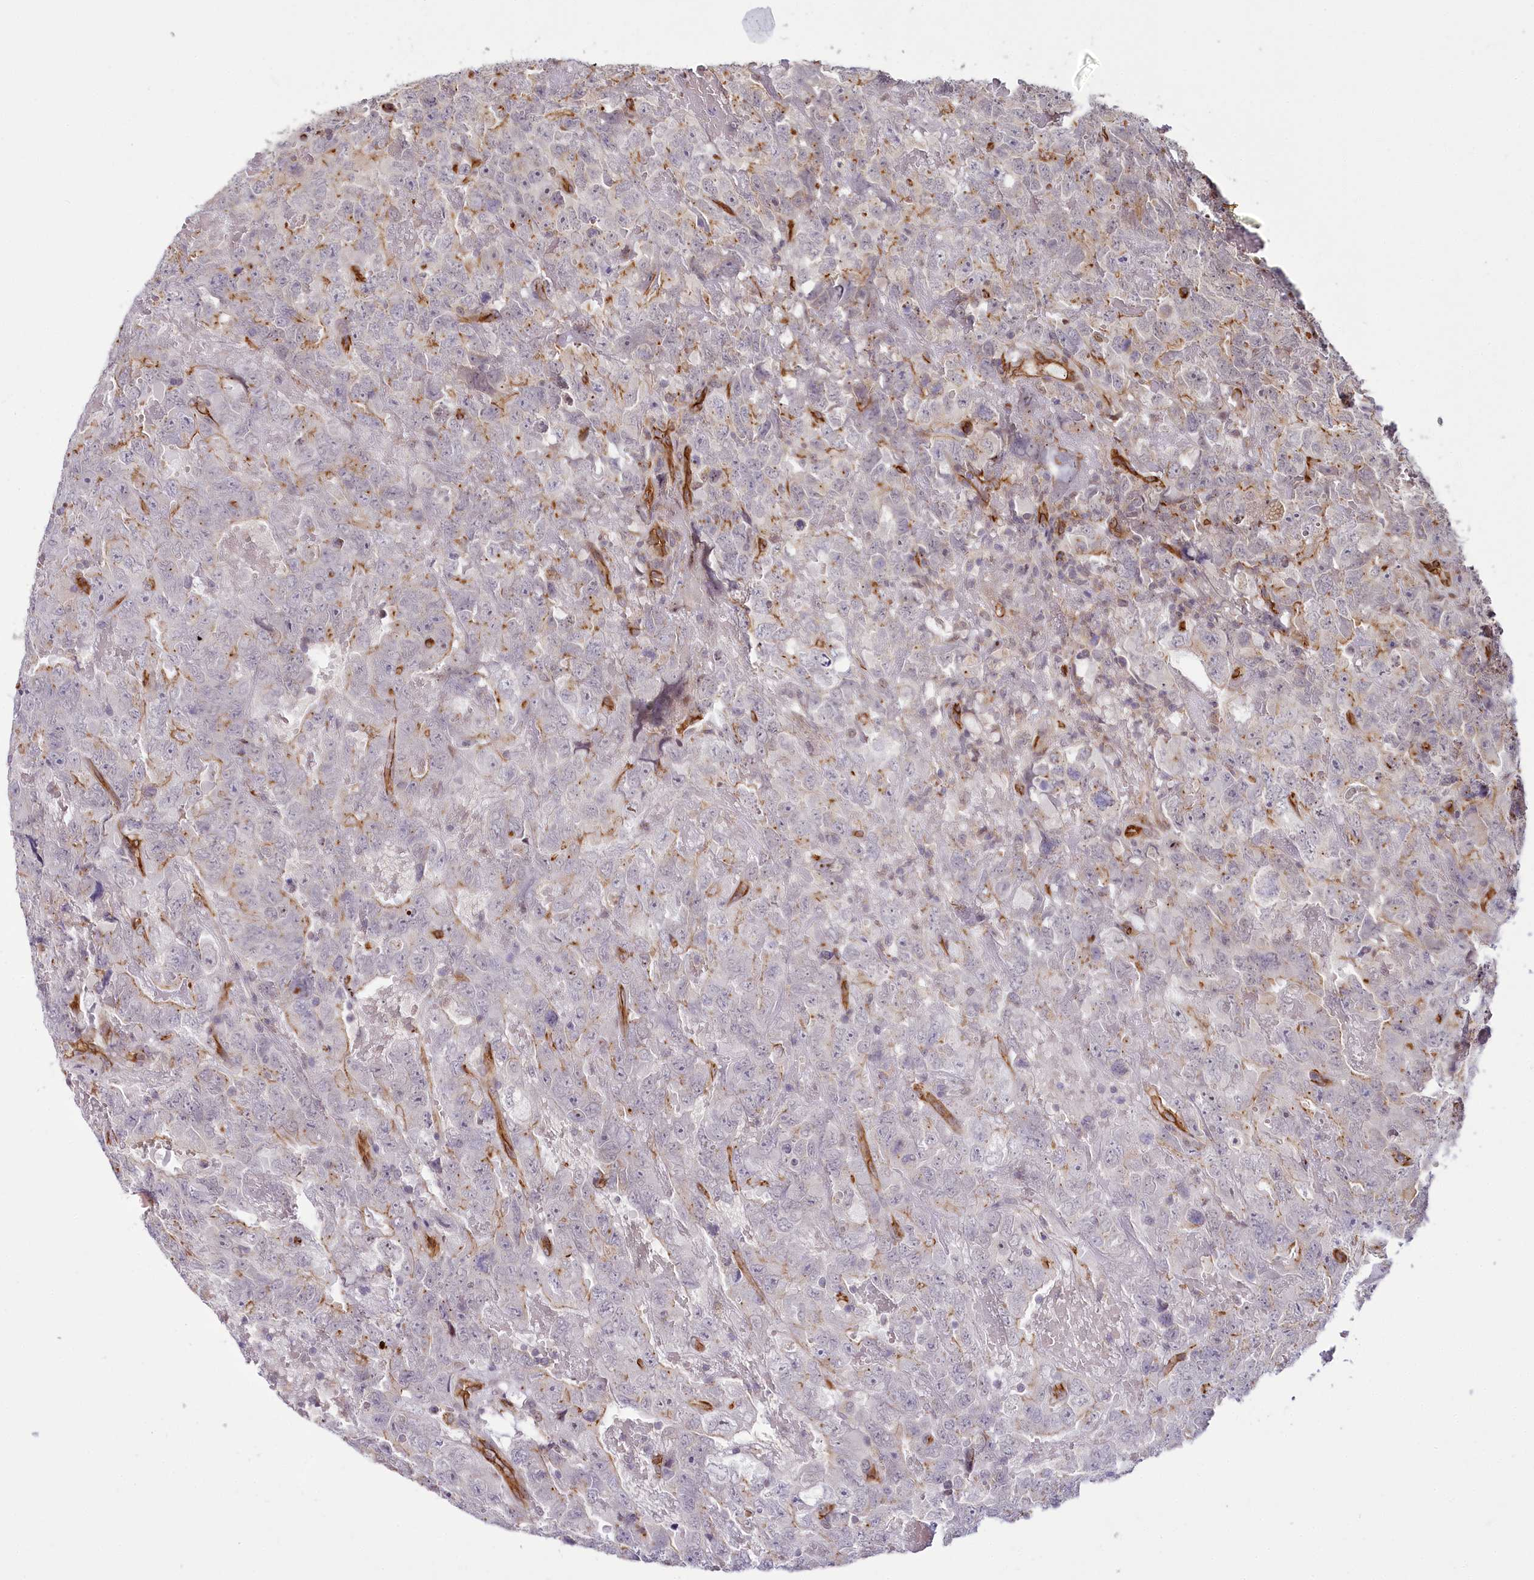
{"staining": {"intensity": "moderate", "quantity": "<25%", "location": "cytoplasmic/membranous"}, "tissue": "testis cancer", "cell_type": "Tumor cells", "image_type": "cancer", "snomed": [{"axis": "morphology", "description": "Carcinoma, Embryonal, NOS"}, {"axis": "topography", "description": "Testis"}], "caption": "Testis cancer (embryonal carcinoma) stained for a protein (brown) exhibits moderate cytoplasmic/membranous positive expression in about <25% of tumor cells.", "gene": "ALKBH8", "patient": {"sex": "male", "age": 45}}